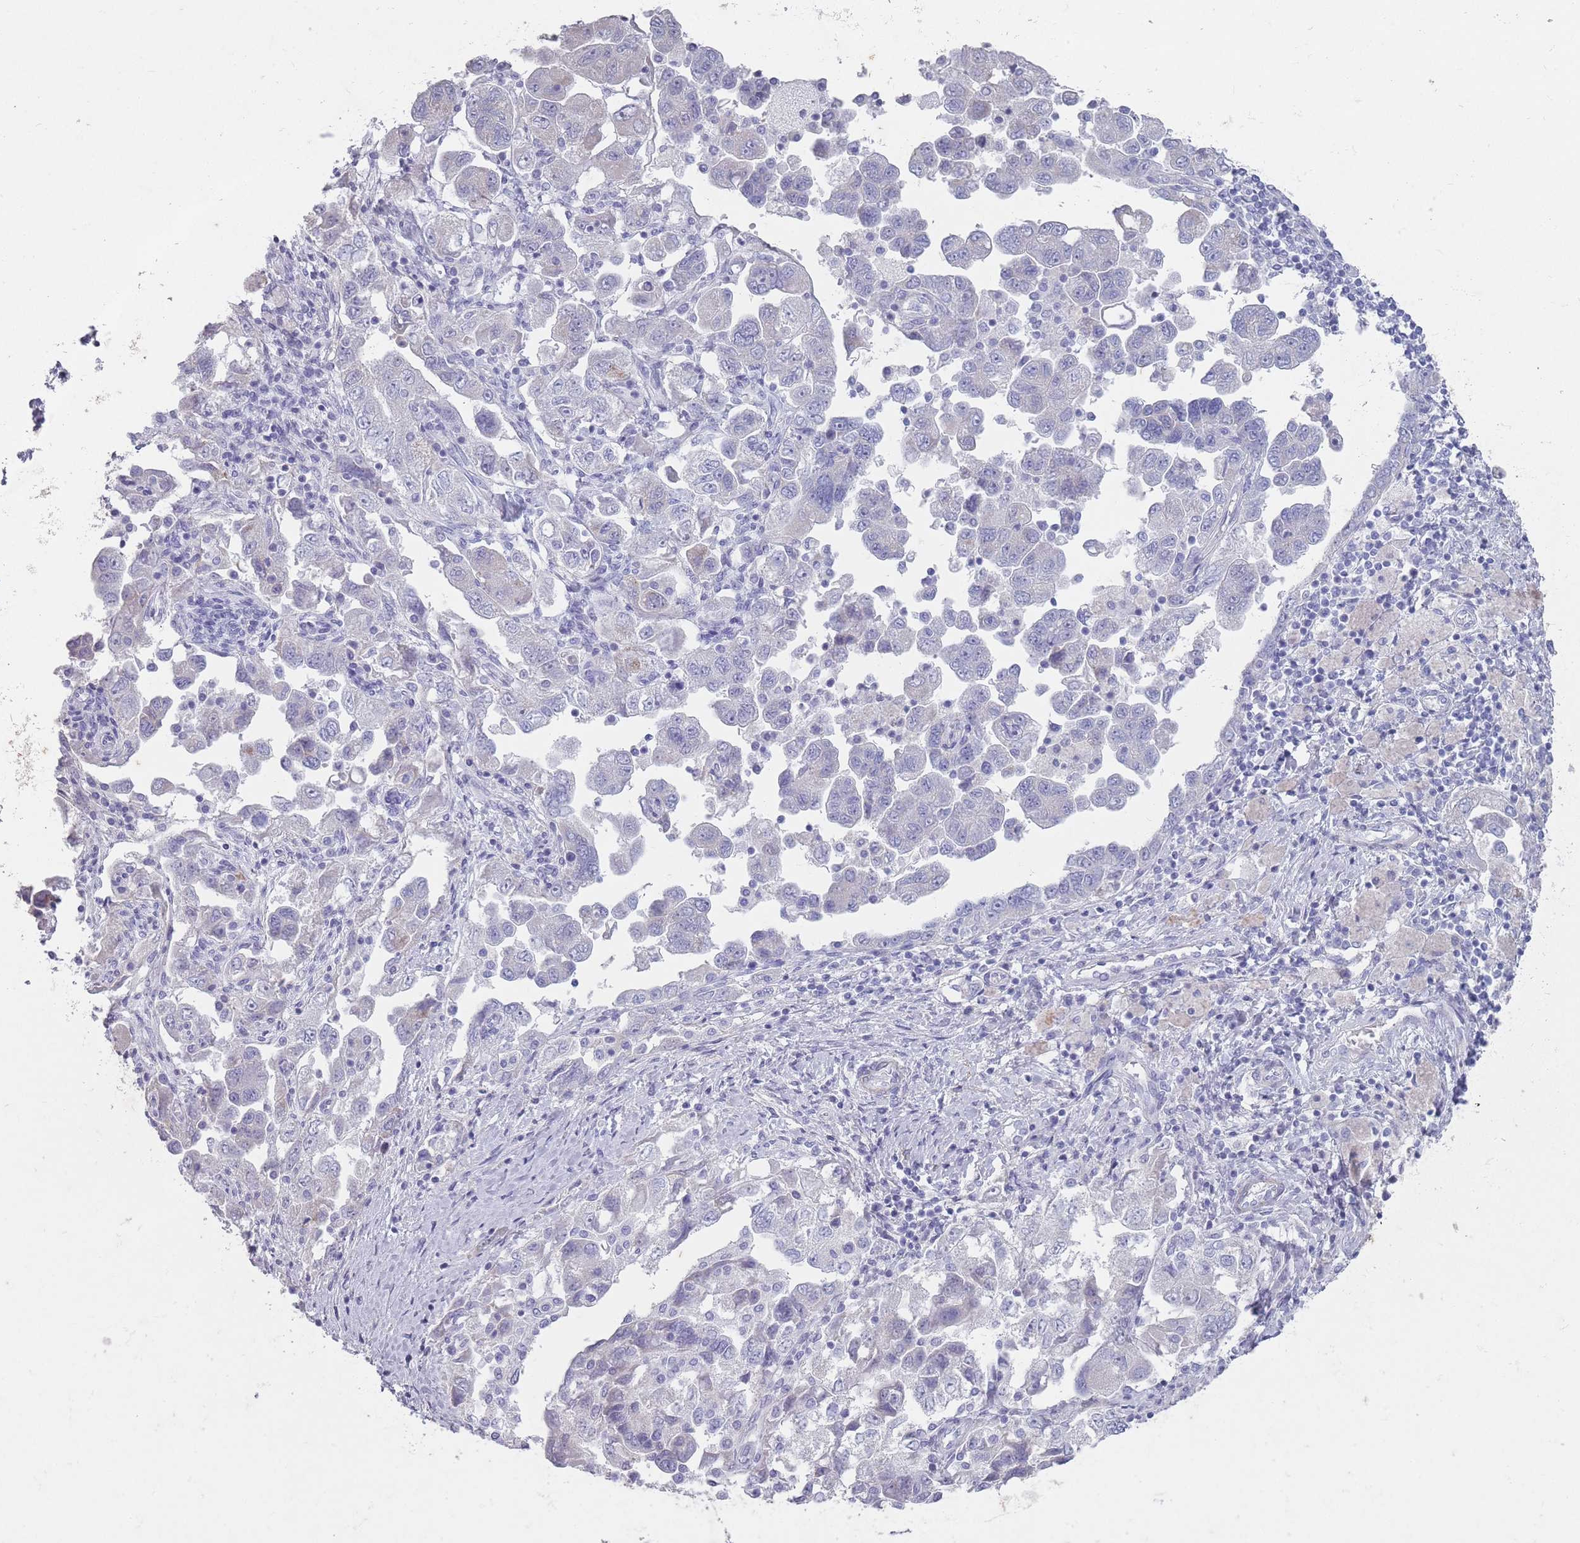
{"staining": {"intensity": "negative", "quantity": "none", "location": "none"}, "tissue": "ovarian cancer", "cell_type": "Tumor cells", "image_type": "cancer", "snomed": [{"axis": "morphology", "description": "Carcinoma, NOS"}, {"axis": "morphology", "description": "Cystadenocarcinoma, serous, NOS"}, {"axis": "topography", "description": "Ovary"}], "caption": "A photomicrograph of ovarian carcinoma stained for a protein demonstrates no brown staining in tumor cells.", "gene": "RHBG", "patient": {"sex": "female", "age": 69}}